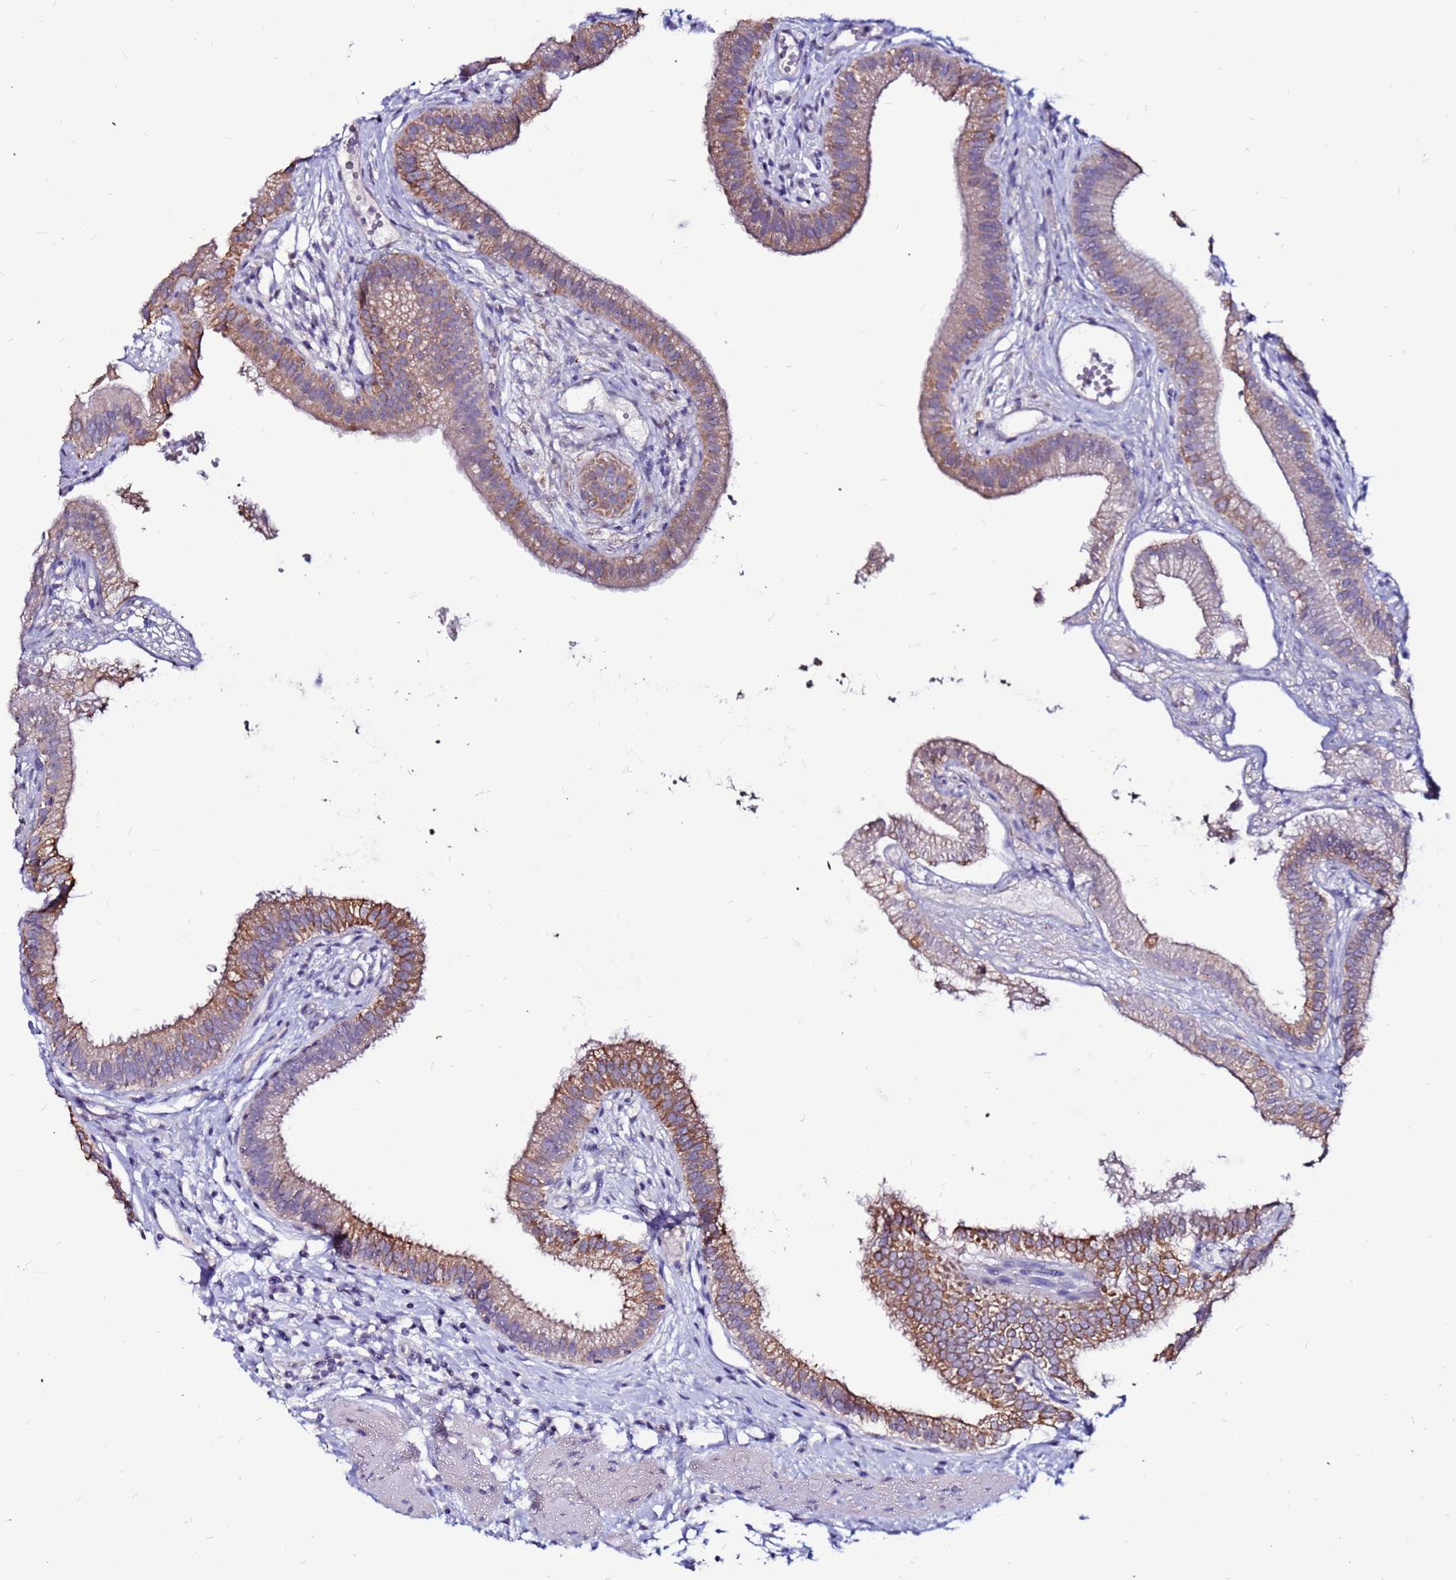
{"staining": {"intensity": "moderate", "quantity": ">75%", "location": "cytoplasmic/membranous"}, "tissue": "gallbladder", "cell_type": "Glandular cells", "image_type": "normal", "snomed": [{"axis": "morphology", "description": "Normal tissue, NOS"}, {"axis": "topography", "description": "Gallbladder"}], "caption": "This photomicrograph exhibits benign gallbladder stained with immunohistochemistry (IHC) to label a protein in brown. The cytoplasmic/membranous of glandular cells show moderate positivity for the protein. Nuclei are counter-stained blue.", "gene": "SLC44A3", "patient": {"sex": "female", "age": 54}}